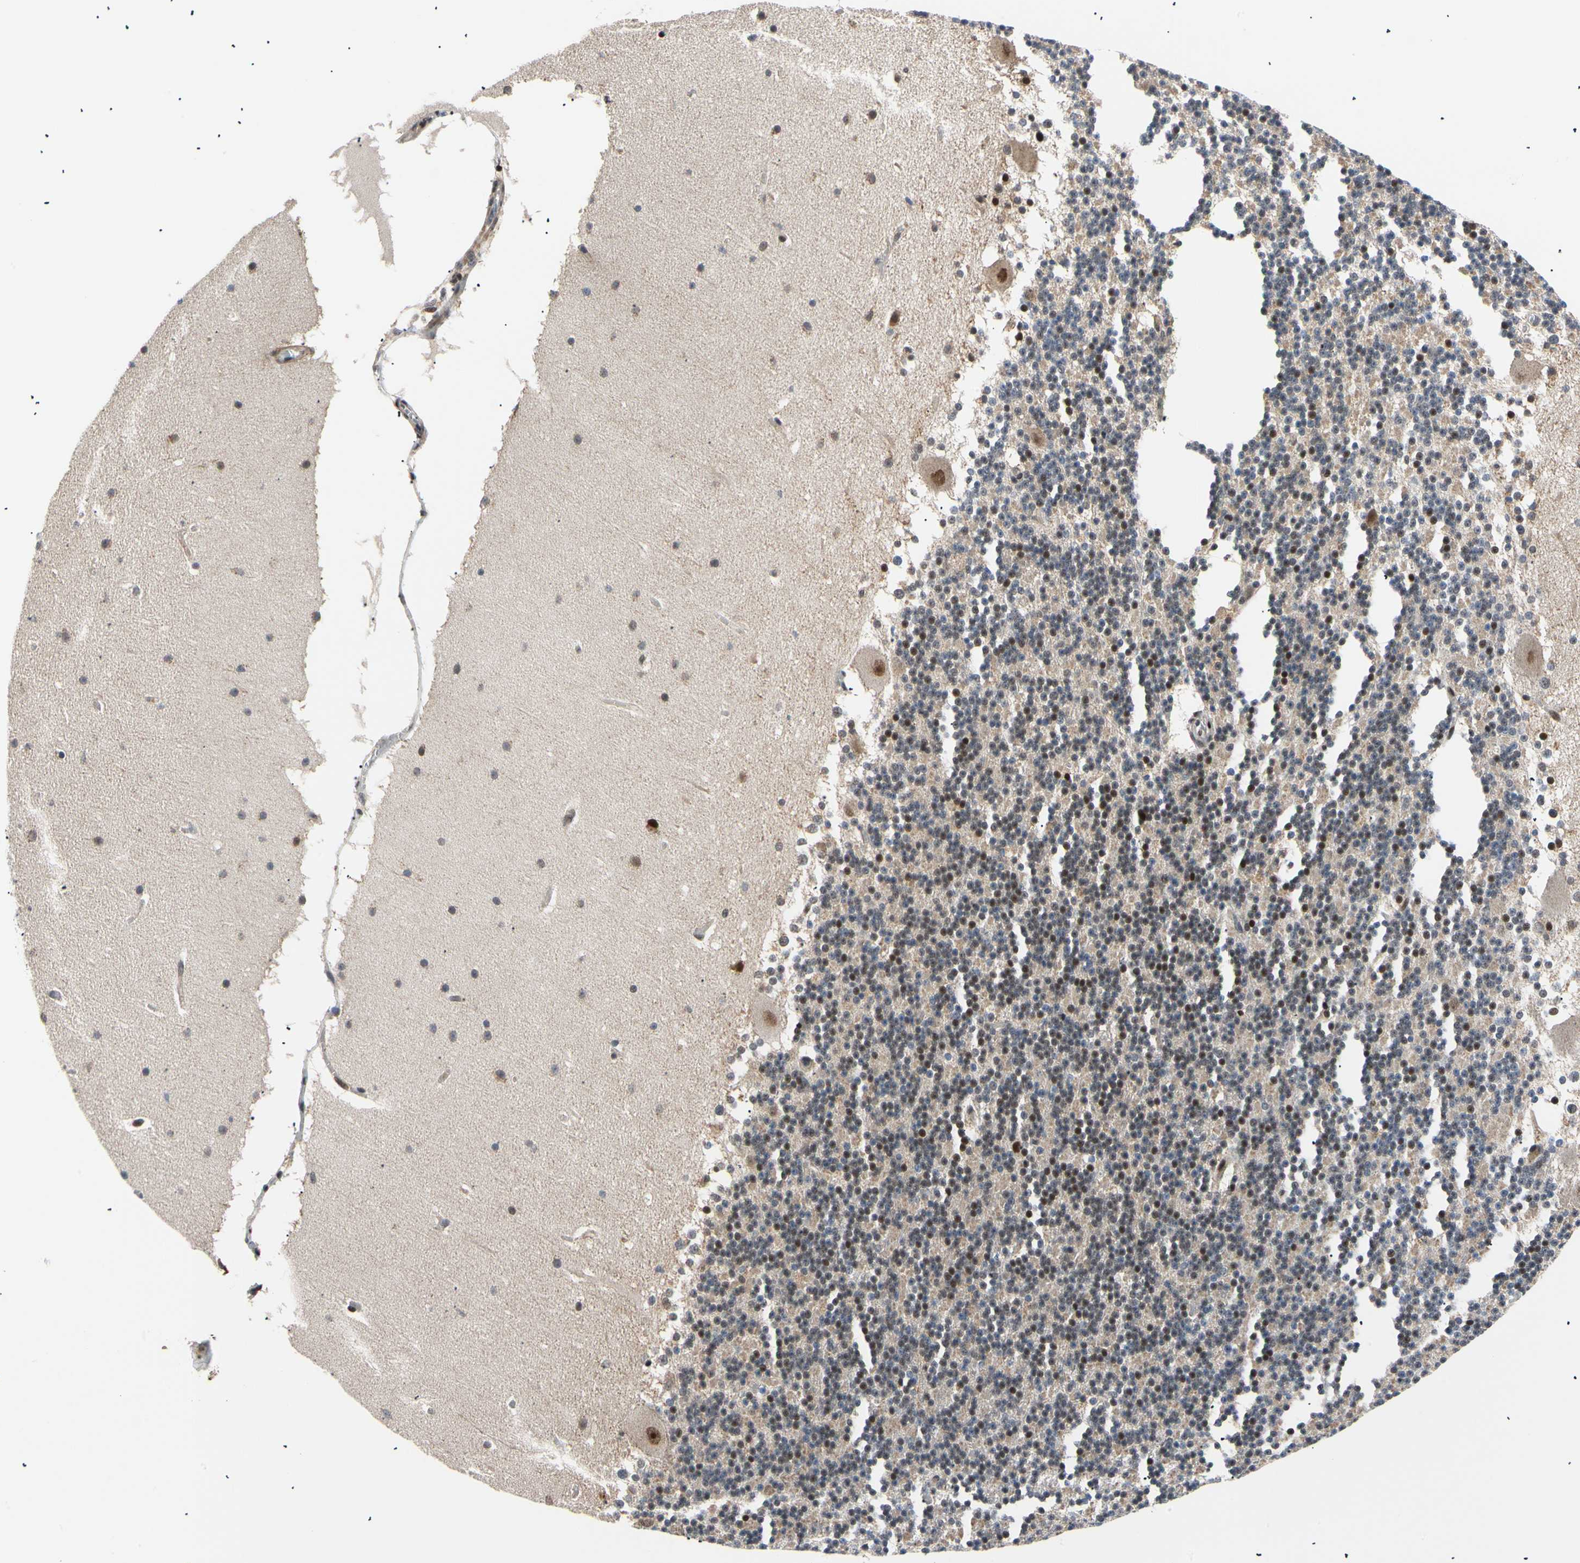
{"staining": {"intensity": "strong", "quantity": "25%-75%", "location": "nuclear"}, "tissue": "cerebellum", "cell_type": "Cells in granular layer", "image_type": "normal", "snomed": [{"axis": "morphology", "description": "Normal tissue, NOS"}, {"axis": "topography", "description": "Cerebellum"}], "caption": "Brown immunohistochemical staining in benign cerebellum reveals strong nuclear expression in approximately 25%-75% of cells in granular layer. Ihc stains the protein of interest in brown and the nuclei are stained blue.", "gene": "E2F1", "patient": {"sex": "female", "age": 19}}